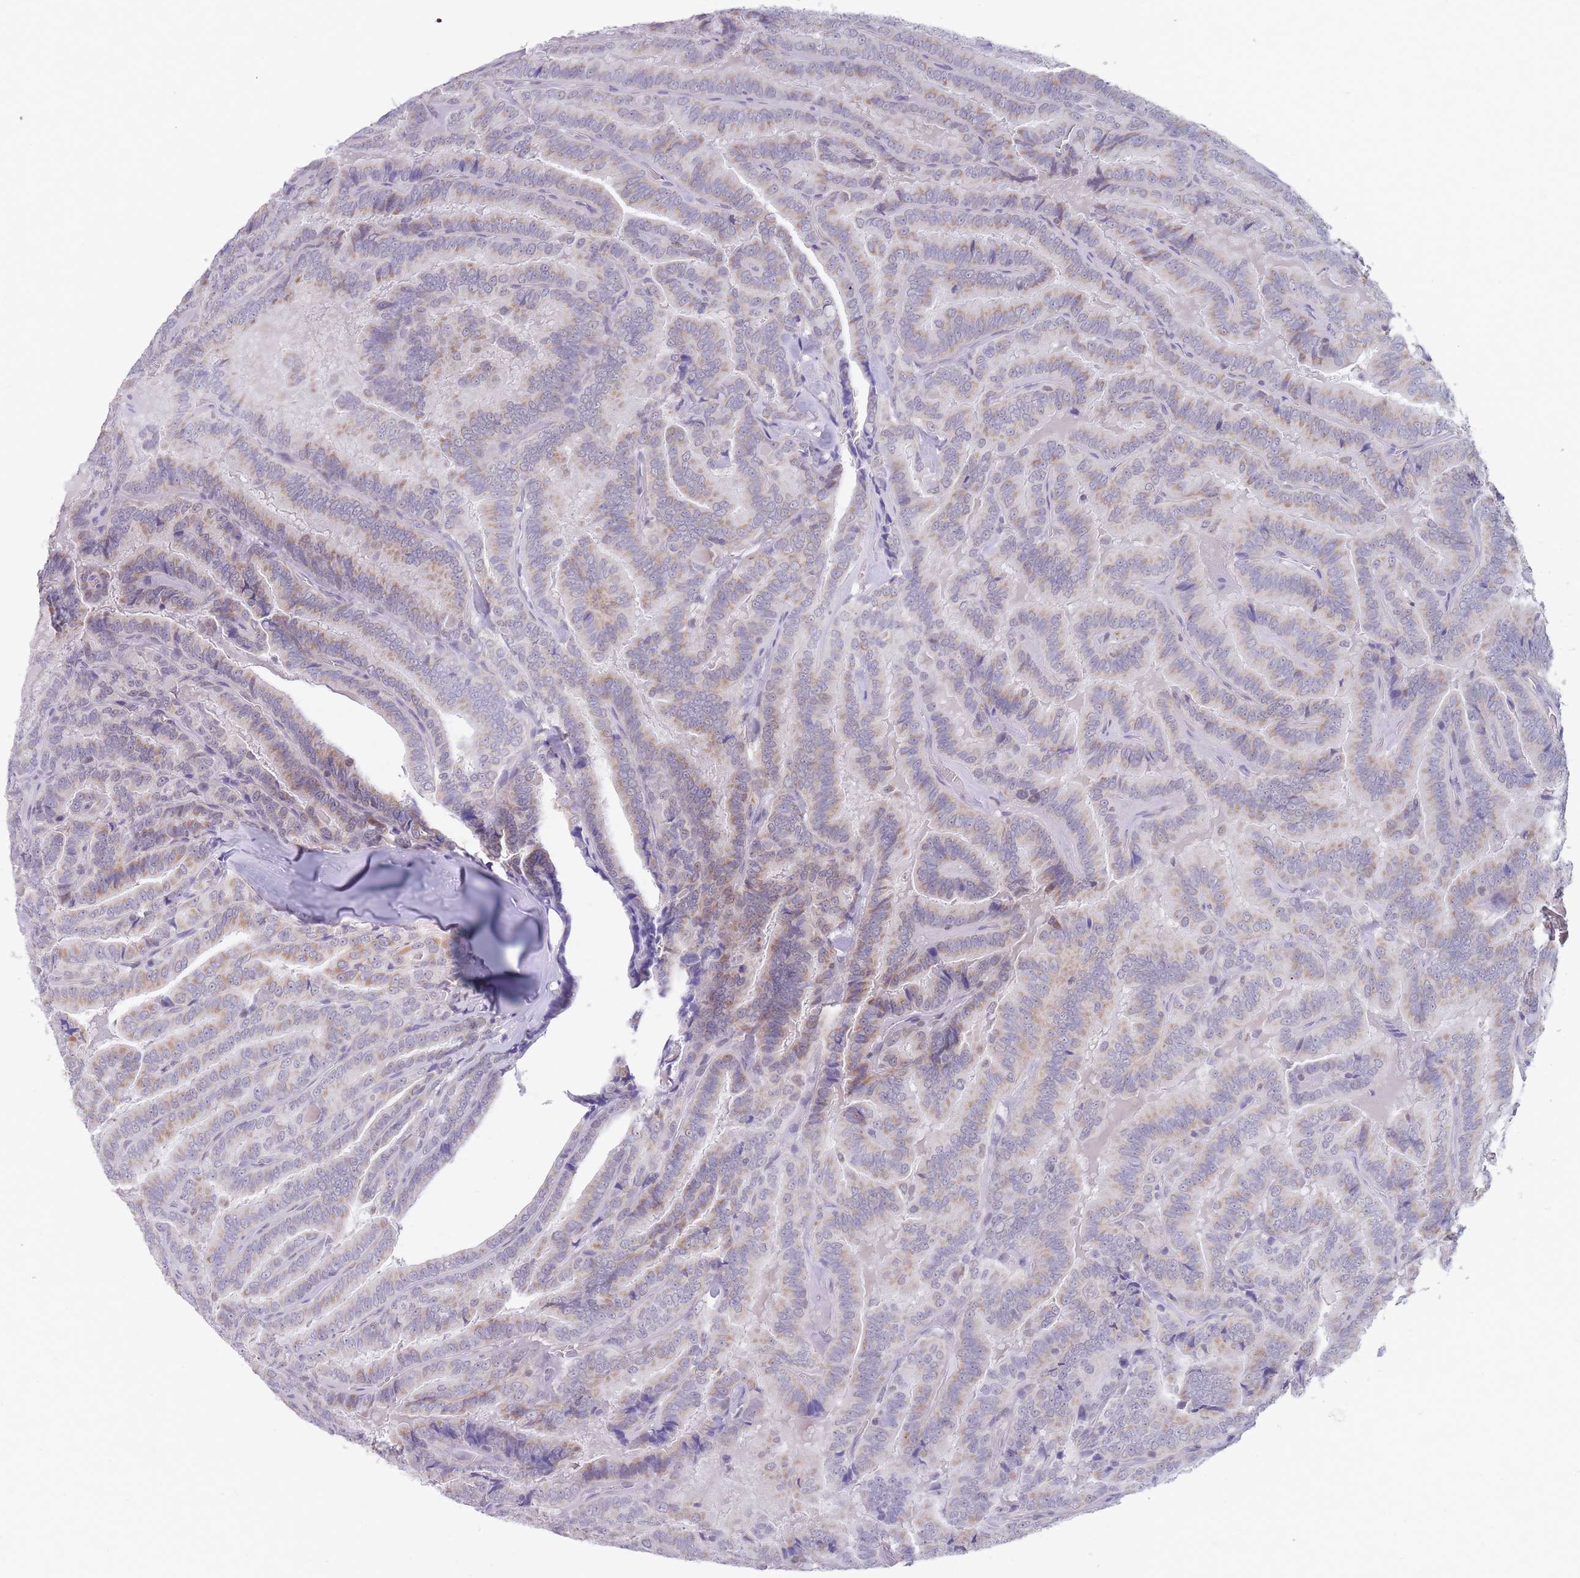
{"staining": {"intensity": "weak", "quantity": "<25%", "location": "cytoplasmic/membranous"}, "tissue": "thyroid cancer", "cell_type": "Tumor cells", "image_type": "cancer", "snomed": [{"axis": "morphology", "description": "Papillary adenocarcinoma, NOS"}, {"axis": "topography", "description": "Thyroid gland"}], "caption": "Thyroid cancer stained for a protein using immunohistochemistry reveals no staining tumor cells.", "gene": "ARID3B", "patient": {"sex": "male", "age": 61}}